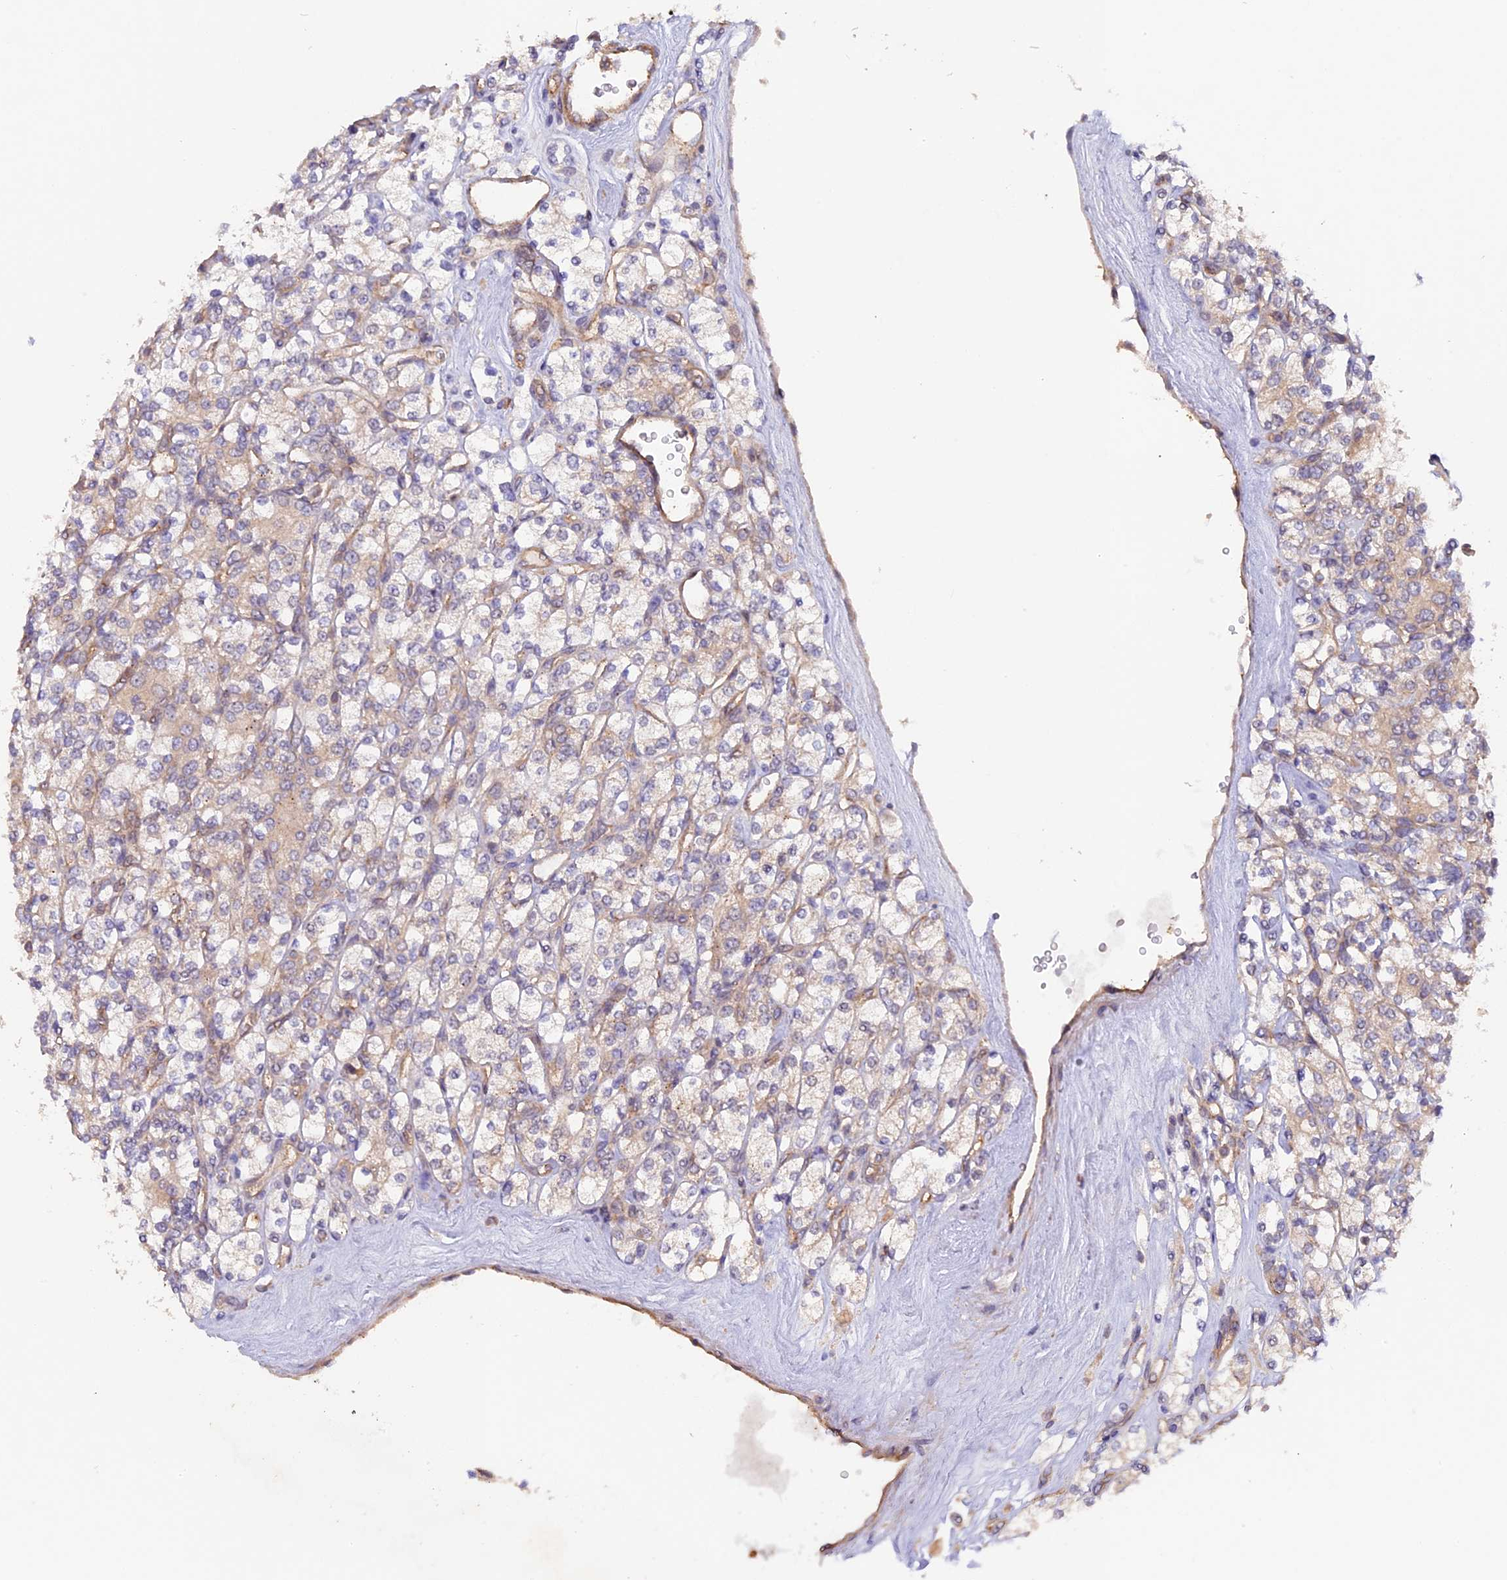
{"staining": {"intensity": "weak", "quantity": "<25%", "location": "cytoplasmic/membranous"}, "tissue": "renal cancer", "cell_type": "Tumor cells", "image_type": "cancer", "snomed": [{"axis": "morphology", "description": "Adenocarcinoma, NOS"}, {"axis": "topography", "description": "Kidney"}], "caption": "Tumor cells are negative for brown protein staining in renal adenocarcinoma.", "gene": "FERMT1", "patient": {"sex": "male", "age": 77}}